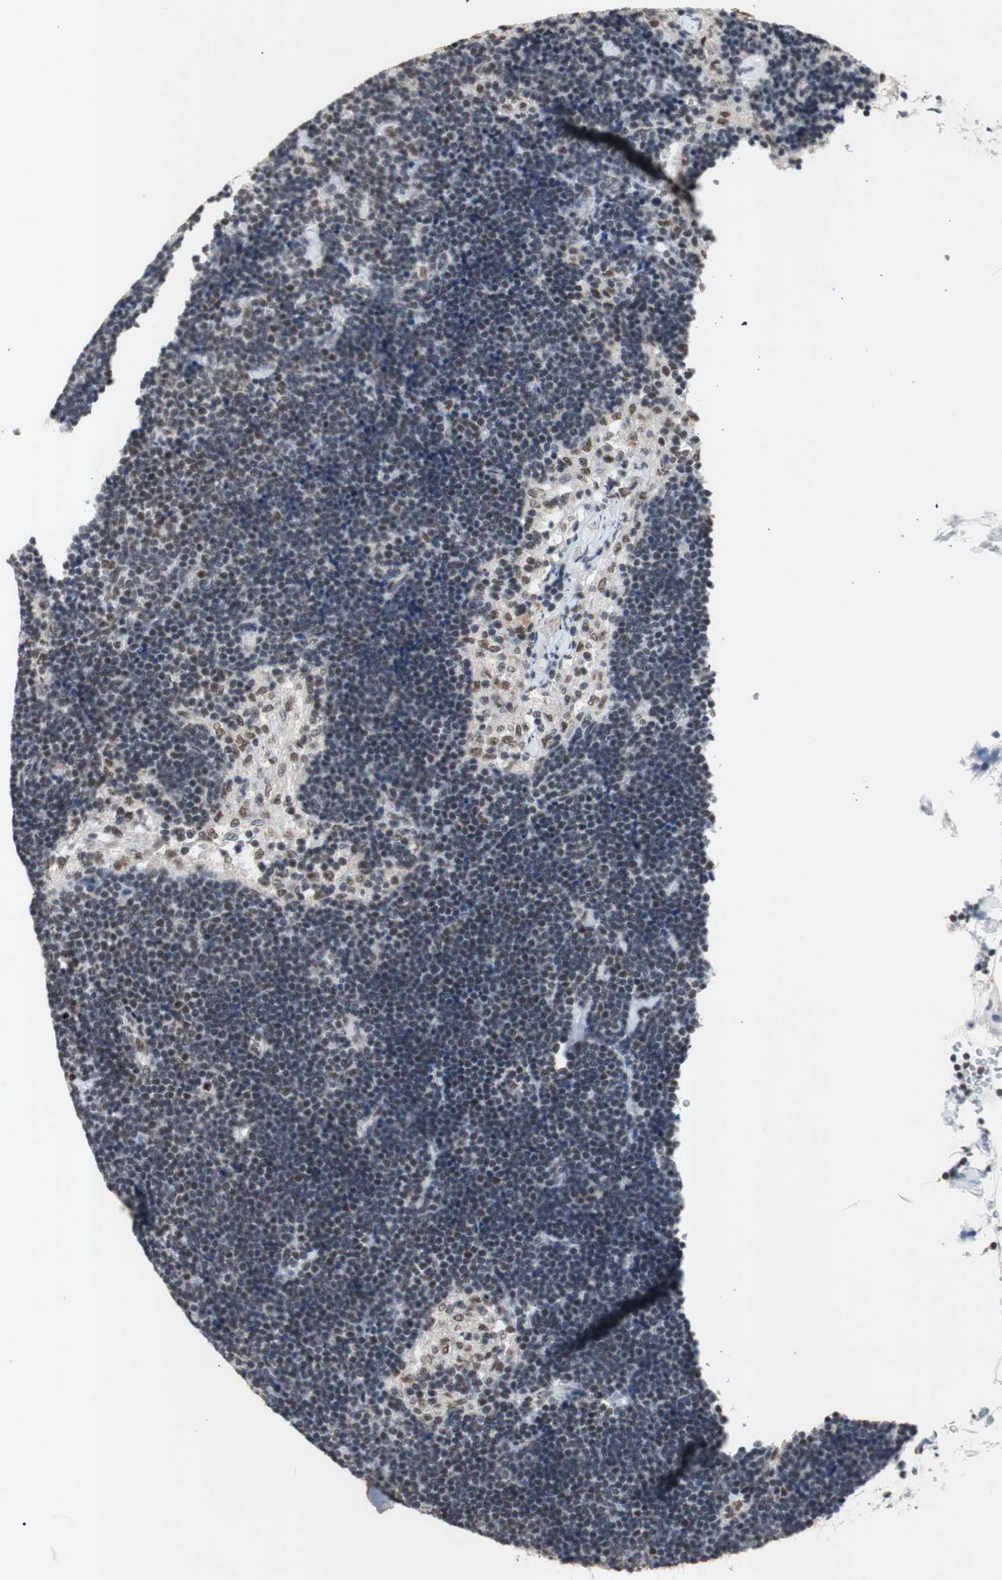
{"staining": {"intensity": "moderate", "quantity": ">75%", "location": "nuclear"}, "tissue": "lymph node", "cell_type": "Germinal center cells", "image_type": "normal", "snomed": [{"axis": "morphology", "description": "Normal tissue, NOS"}, {"axis": "topography", "description": "Lymph node"}], "caption": "About >75% of germinal center cells in benign human lymph node demonstrate moderate nuclear protein staining as visualized by brown immunohistochemical staining.", "gene": "SNRPB", "patient": {"sex": "male", "age": 63}}